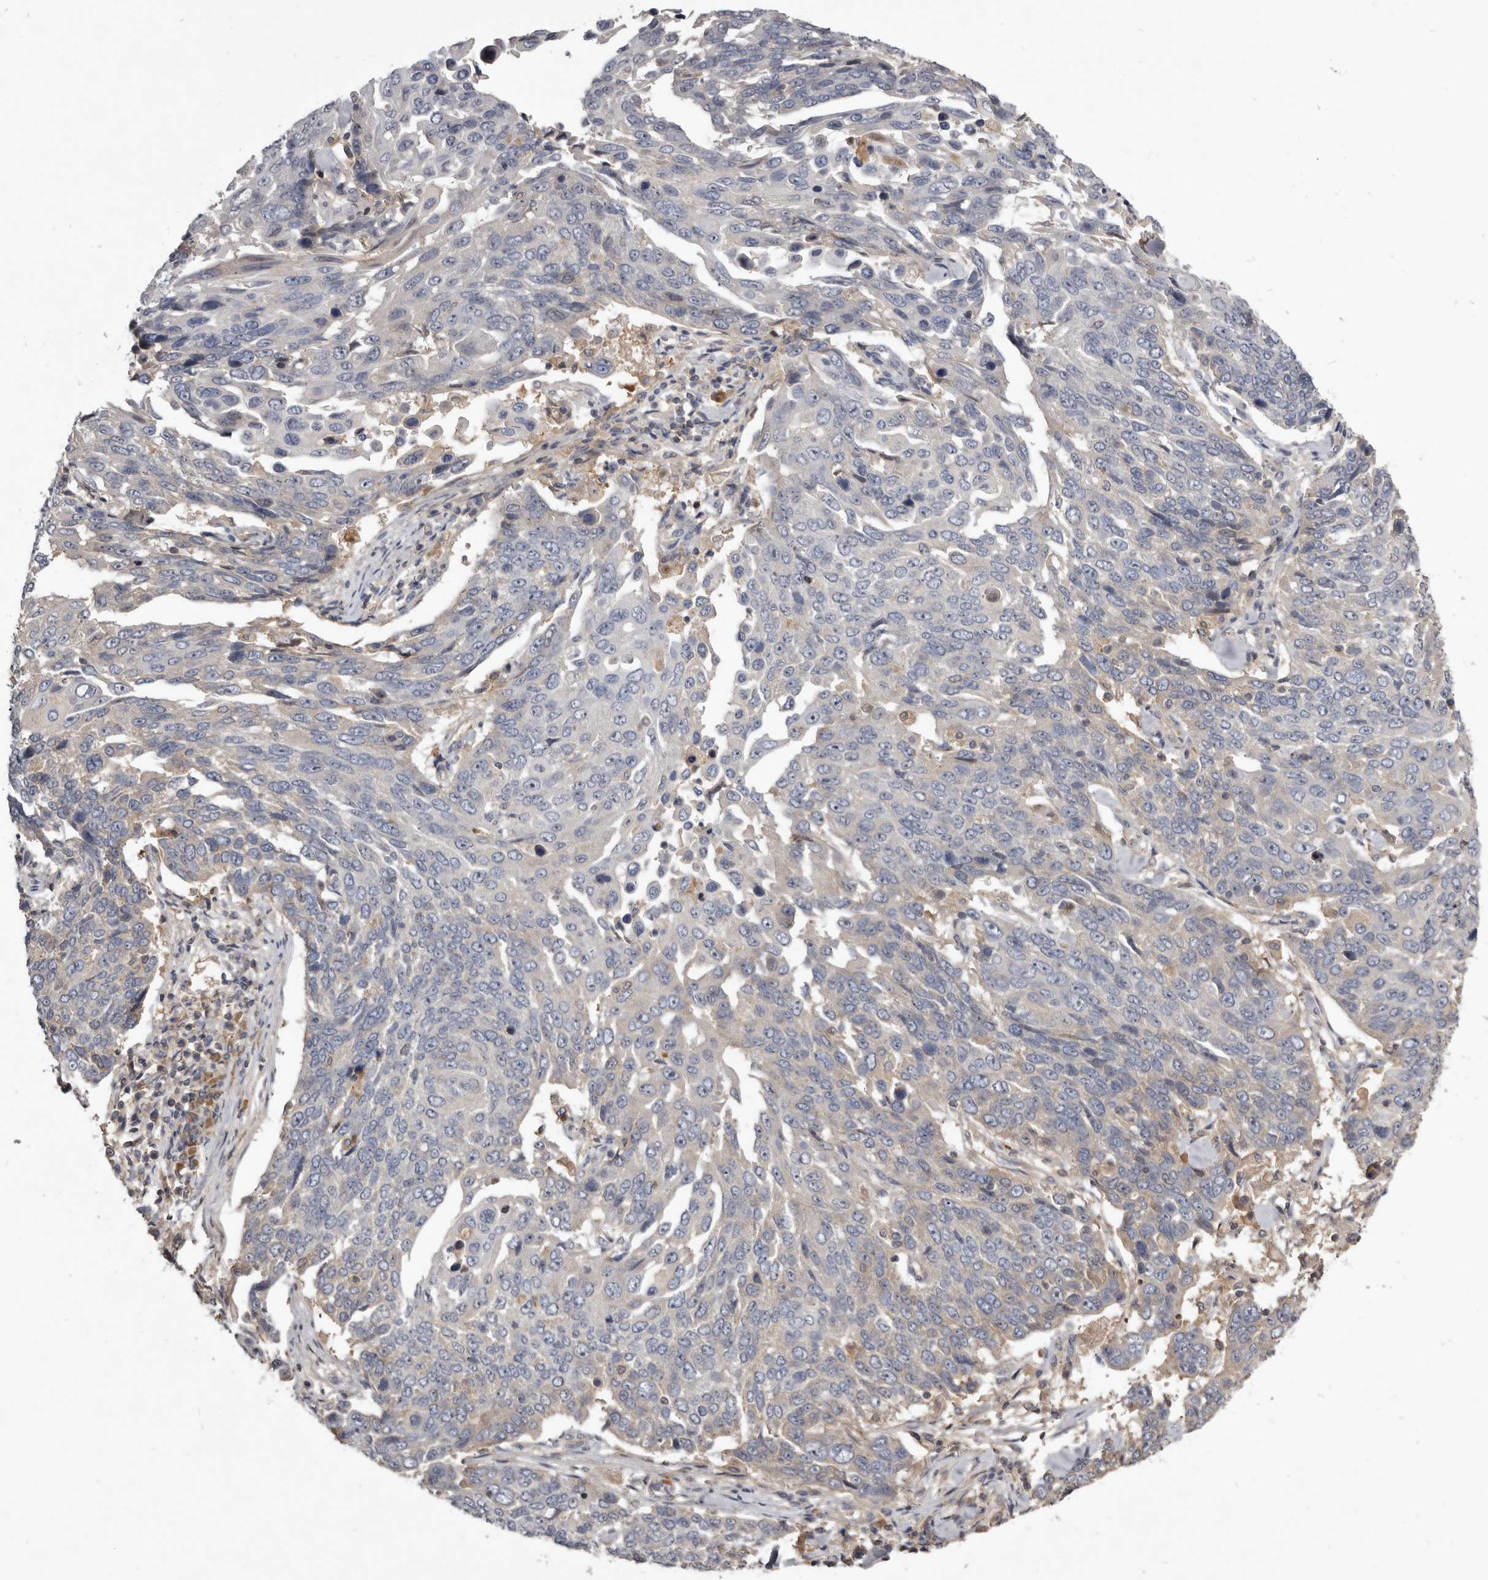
{"staining": {"intensity": "negative", "quantity": "none", "location": "none"}, "tissue": "lung cancer", "cell_type": "Tumor cells", "image_type": "cancer", "snomed": [{"axis": "morphology", "description": "Squamous cell carcinoma, NOS"}, {"axis": "topography", "description": "Lung"}], "caption": "This is a image of IHC staining of lung cancer (squamous cell carcinoma), which shows no staining in tumor cells. (Stains: DAB (3,3'-diaminobenzidine) immunohistochemistry with hematoxylin counter stain, Microscopy: brightfield microscopy at high magnification).", "gene": "TTC39A", "patient": {"sex": "male", "age": 66}}